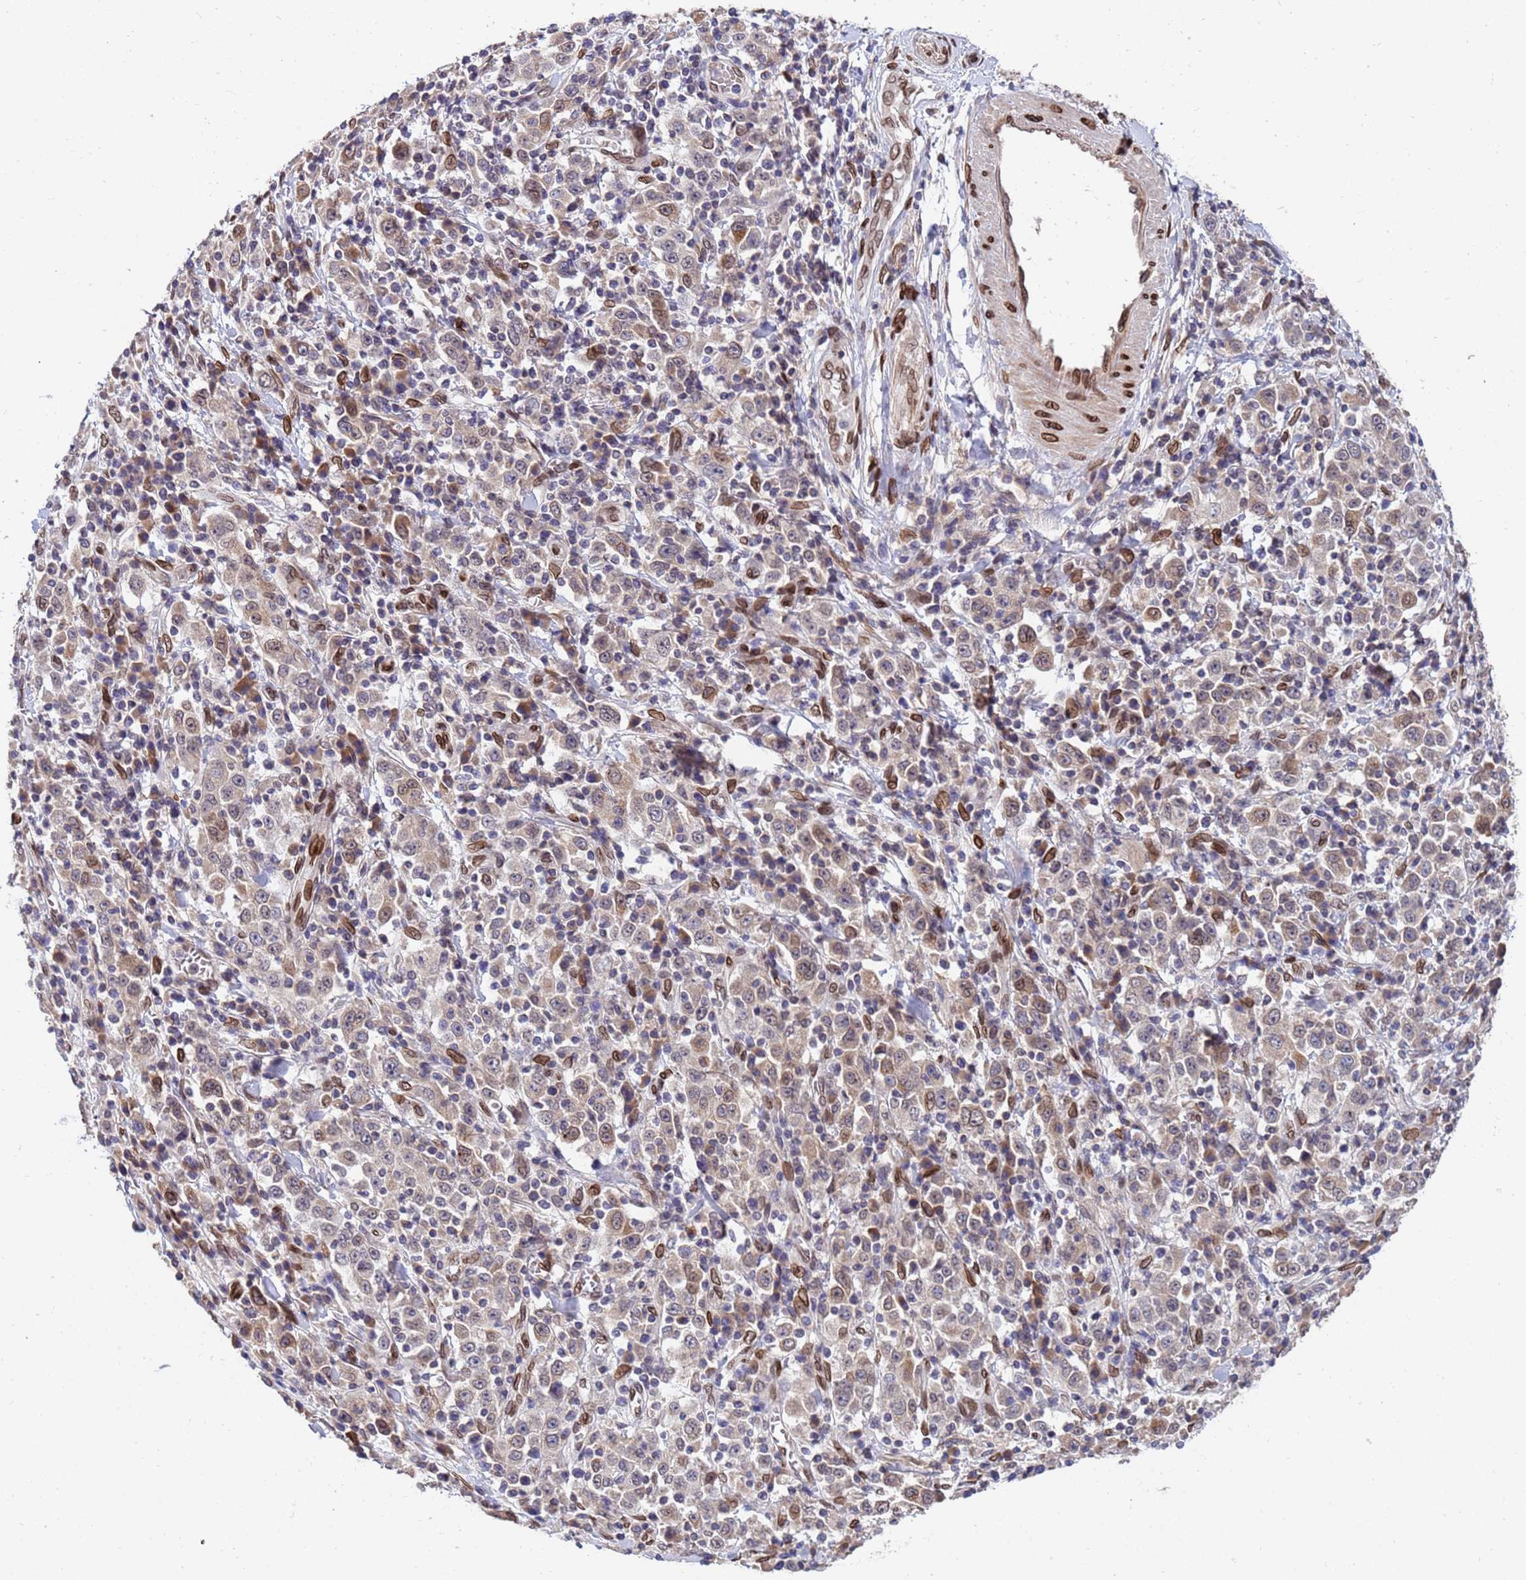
{"staining": {"intensity": "moderate", "quantity": "<25%", "location": "cytoplasmic/membranous,nuclear"}, "tissue": "stomach cancer", "cell_type": "Tumor cells", "image_type": "cancer", "snomed": [{"axis": "morphology", "description": "Normal tissue, NOS"}, {"axis": "morphology", "description": "Adenocarcinoma, NOS"}, {"axis": "topography", "description": "Stomach, upper"}, {"axis": "topography", "description": "Stomach"}], "caption": "This is a micrograph of immunohistochemistry staining of stomach adenocarcinoma, which shows moderate expression in the cytoplasmic/membranous and nuclear of tumor cells.", "gene": "GPR135", "patient": {"sex": "male", "age": 59}}